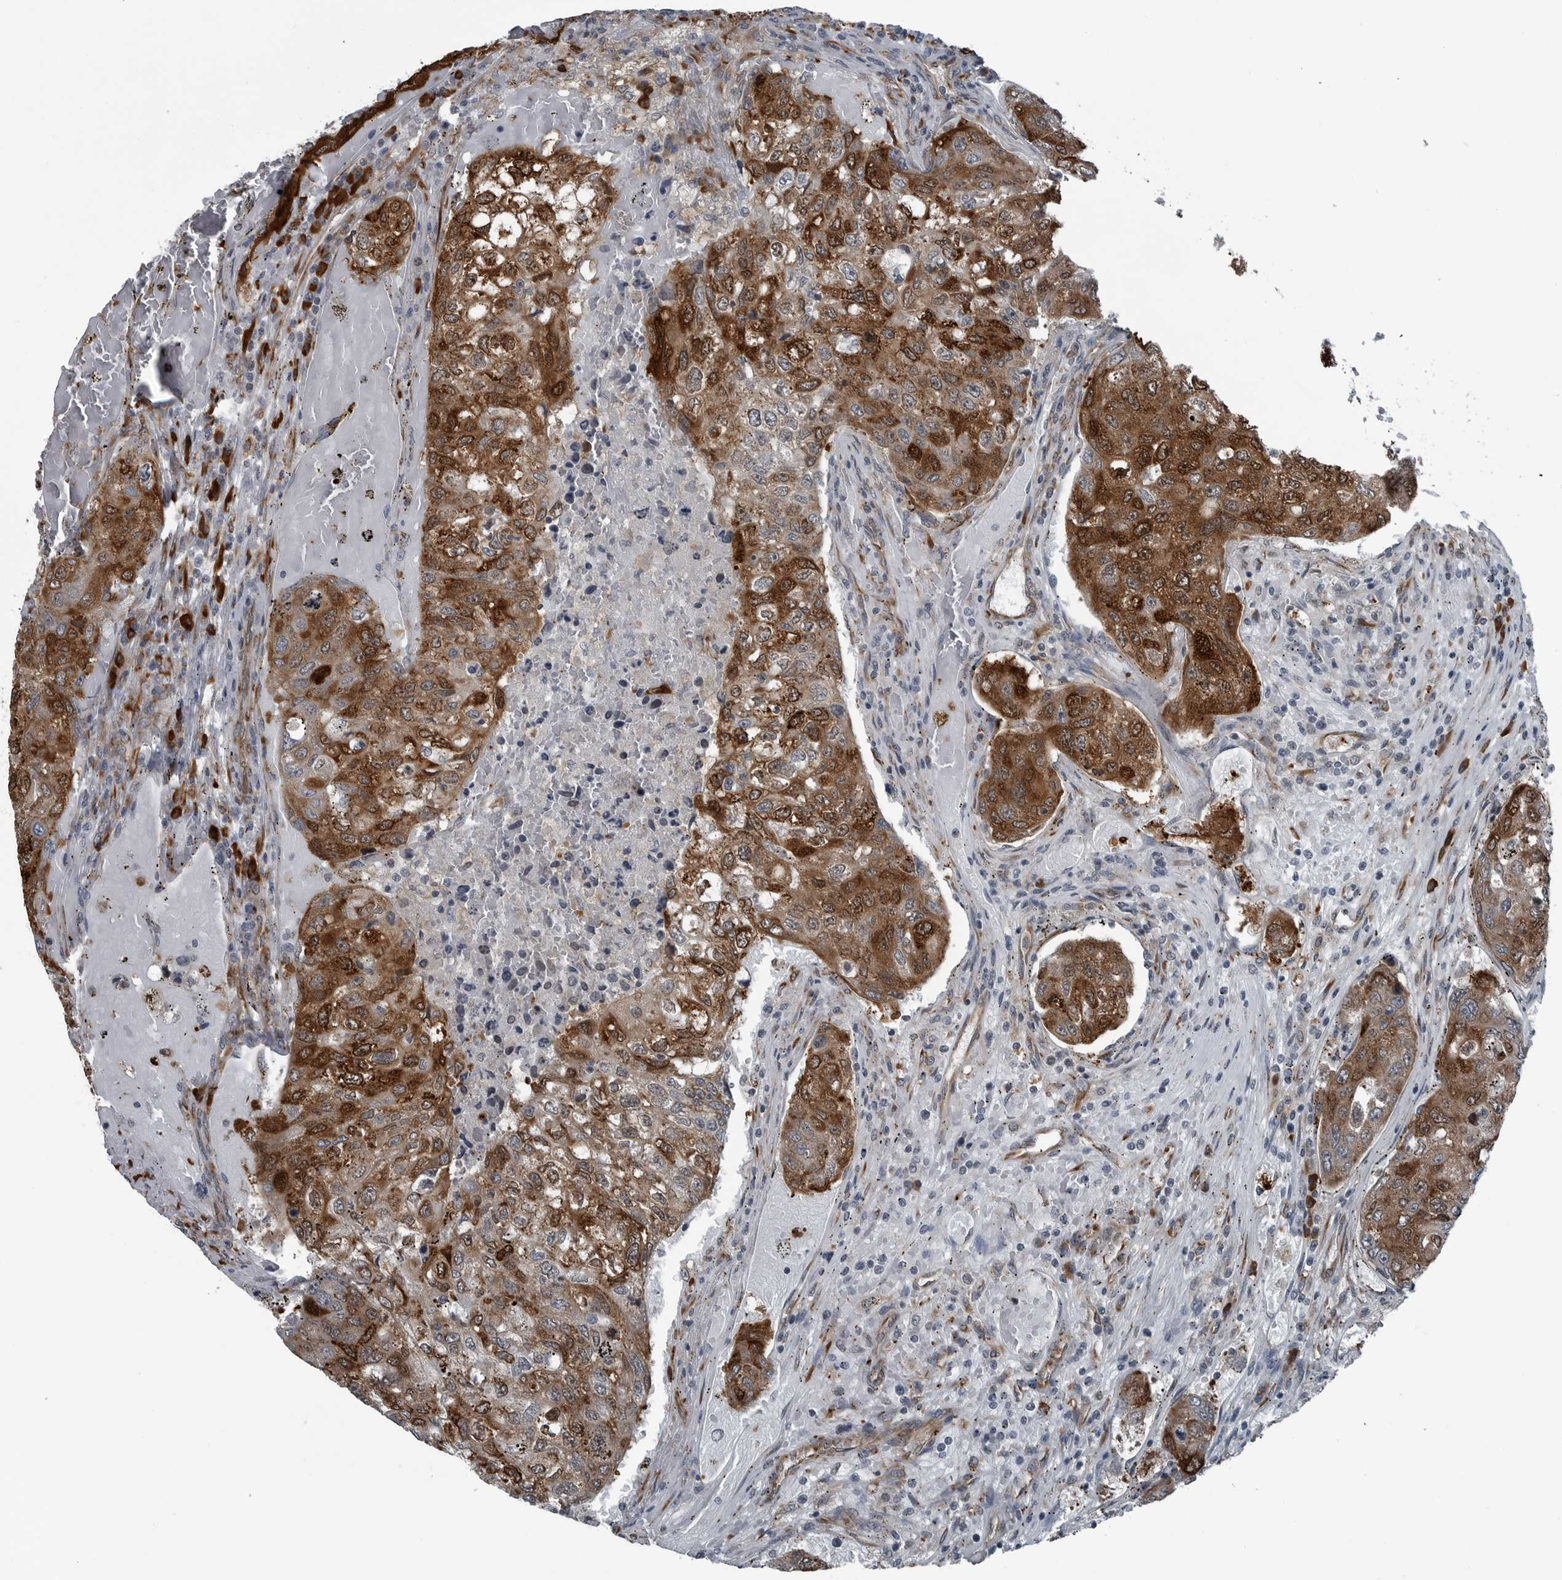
{"staining": {"intensity": "strong", "quantity": ">75%", "location": "cytoplasmic/membranous"}, "tissue": "urothelial cancer", "cell_type": "Tumor cells", "image_type": "cancer", "snomed": [{"axis": "morphology", "description": "Urothelial carcinoma, High grade"}, {"axis": "topography", "description": "Lymph node"}, {"axis": "topography", "description": "Urinary bladder"}], "caption": "Urothelial cancer stained with DAB (3,3'-diaminobenzidine) IHC displays high levels of strong cytoplasmic/membranous expression in approximately >75% of tumor cells. (IHC, brightfield microscopy, high magnification).", "gene": "CEP85", "patient": {"sex": "male", "age": 51}}